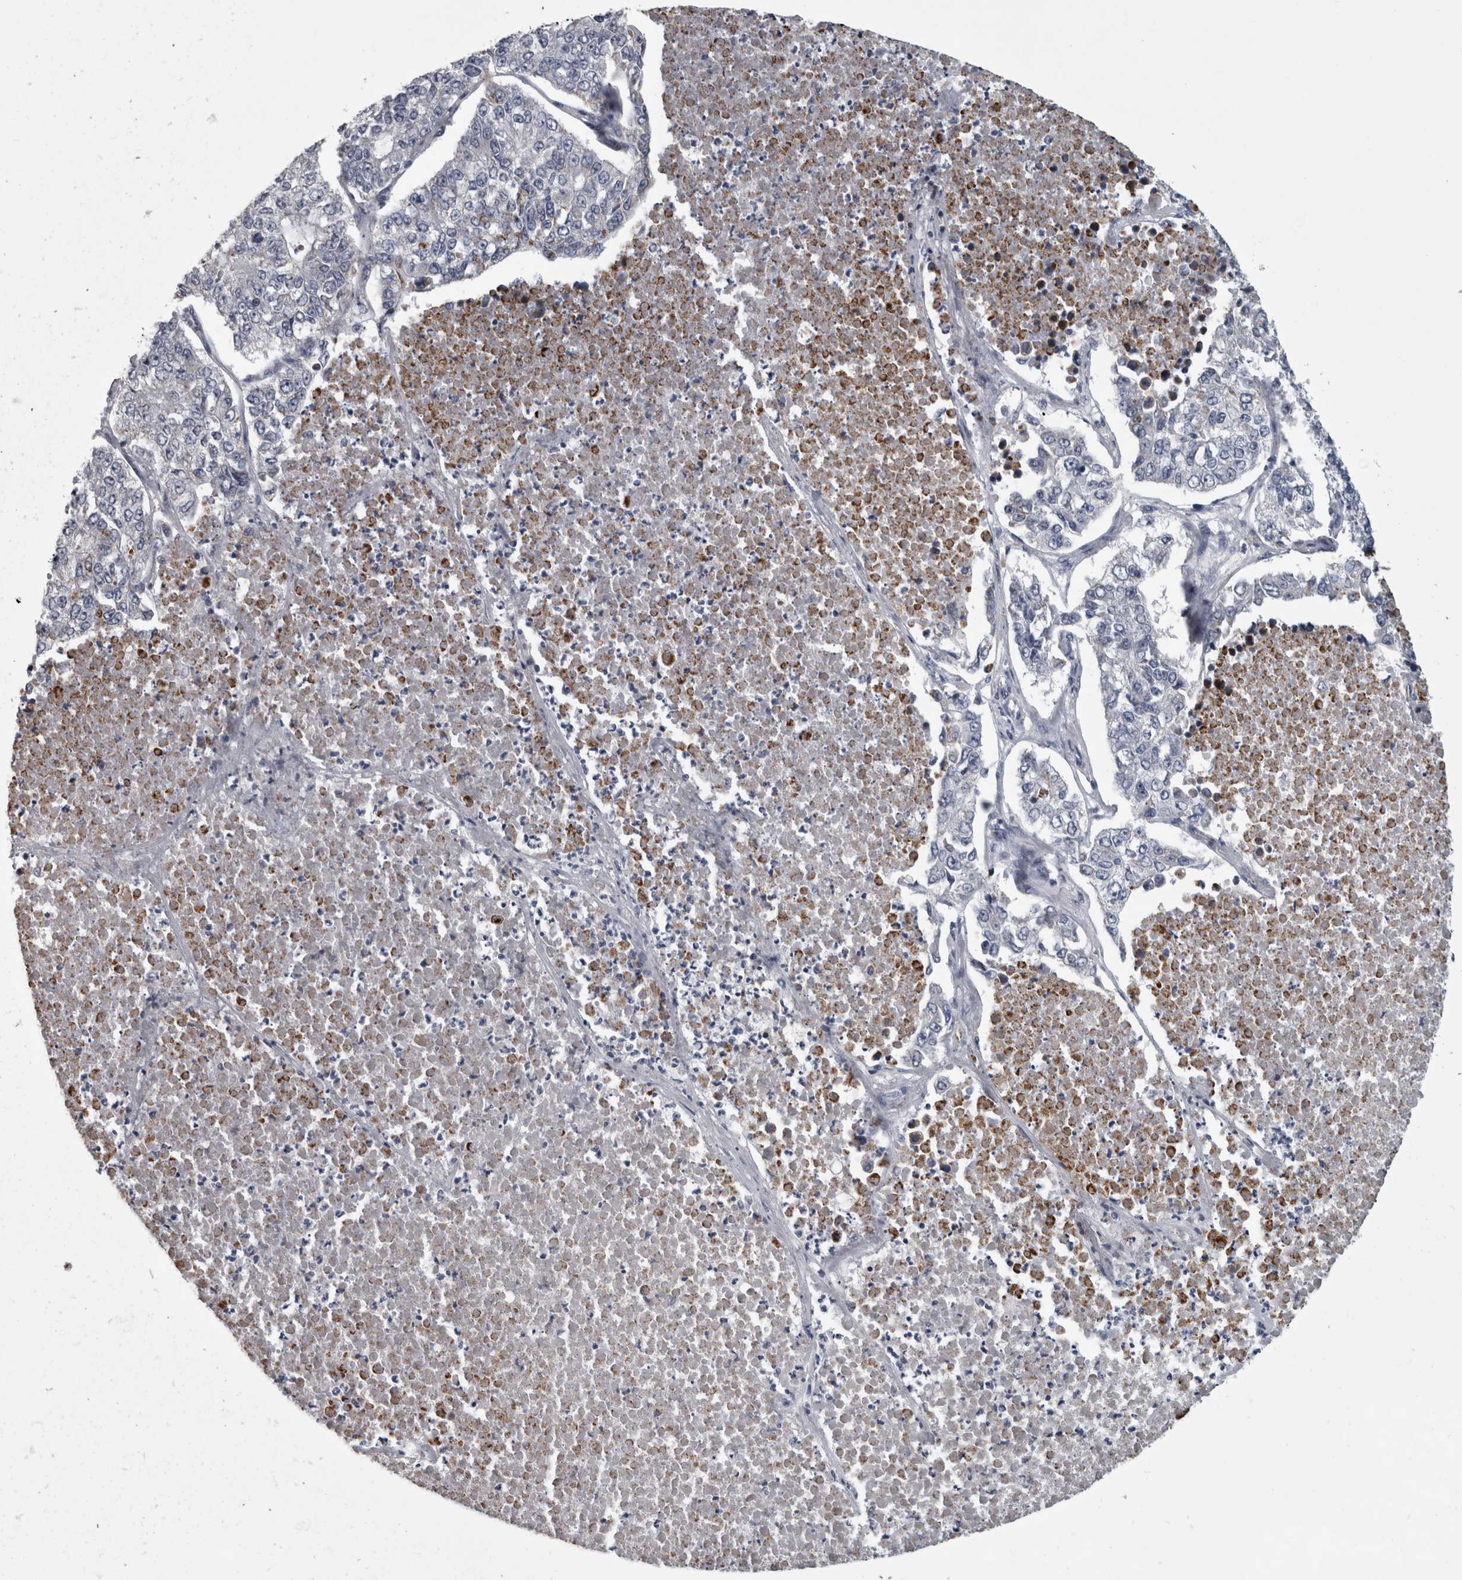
{"staining": {"intensity": "negative", "quantity": "none", "location": "none"}, "tissue": "lung cancer", "cell_type": "Tumor cells", "image_type": "cancer", "snomed": [{"axis": "morphology", "description": "Adenocarcinoma, NOS"}, {"axis": "topography", "description": "Lung"}], "caption": "This is a image of IHC staining of lung cancer, which shows no expression in tumor cells.", "gene": "DBT", "patient": {"sex": "male", "age": 49}}